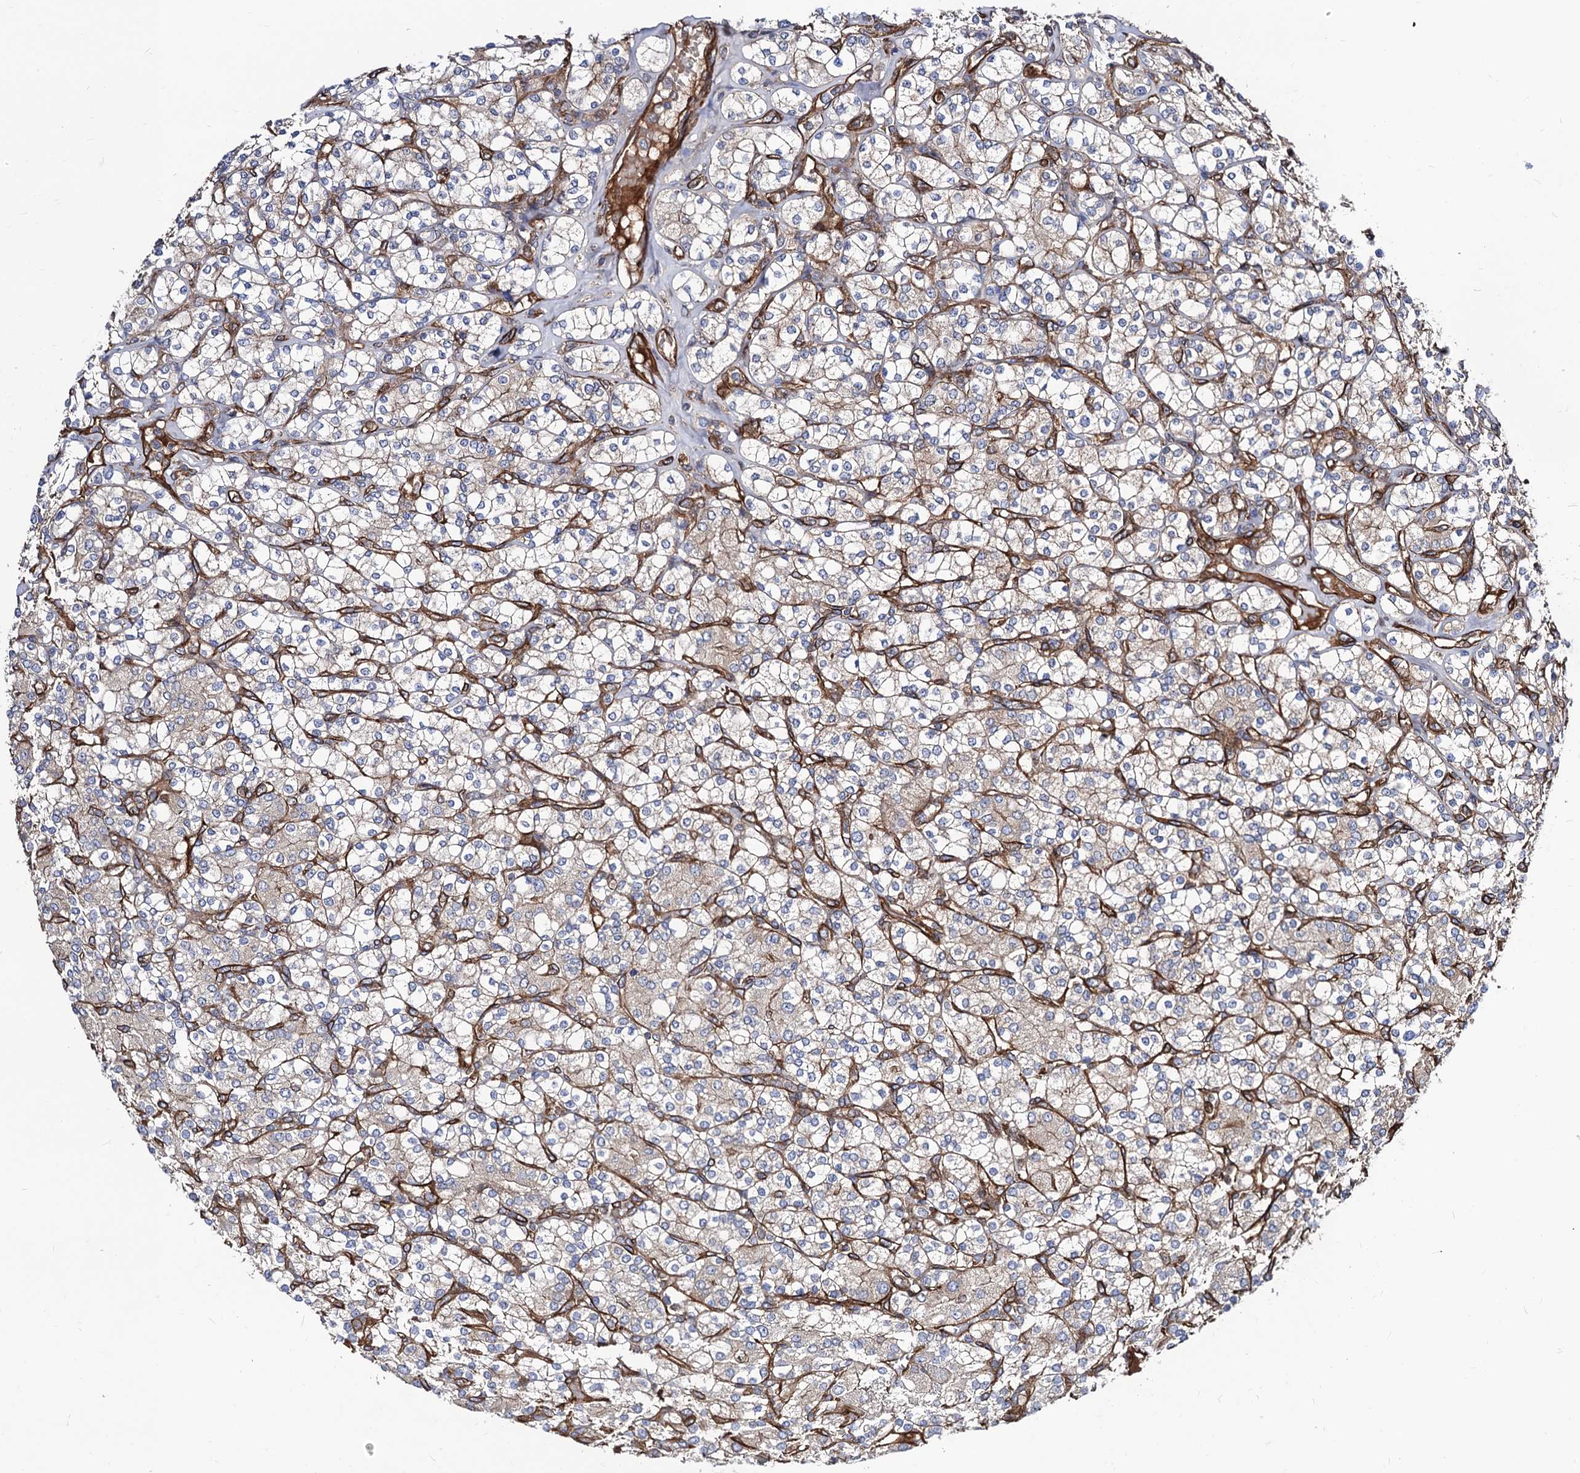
{"staining": {"intensity": "weak", "quantity": "<25%", "location": "cytoplasmic/membranous"}, "tissue": "renal cancer", "cell_type": "Tumor cells", "image_type": "cancer", "snomed": [{"axis": "morphology", "description": "Adenocarcinoma, NOS"}, {"axis": "topography", "description": "Kidney"}], "caption": "An image of adenocarcinoma (renal) stained for a protein shows no brown staining in tumor cells.", "gene": "CIP2A", "patient": {"sex": "male", "age": 77}}